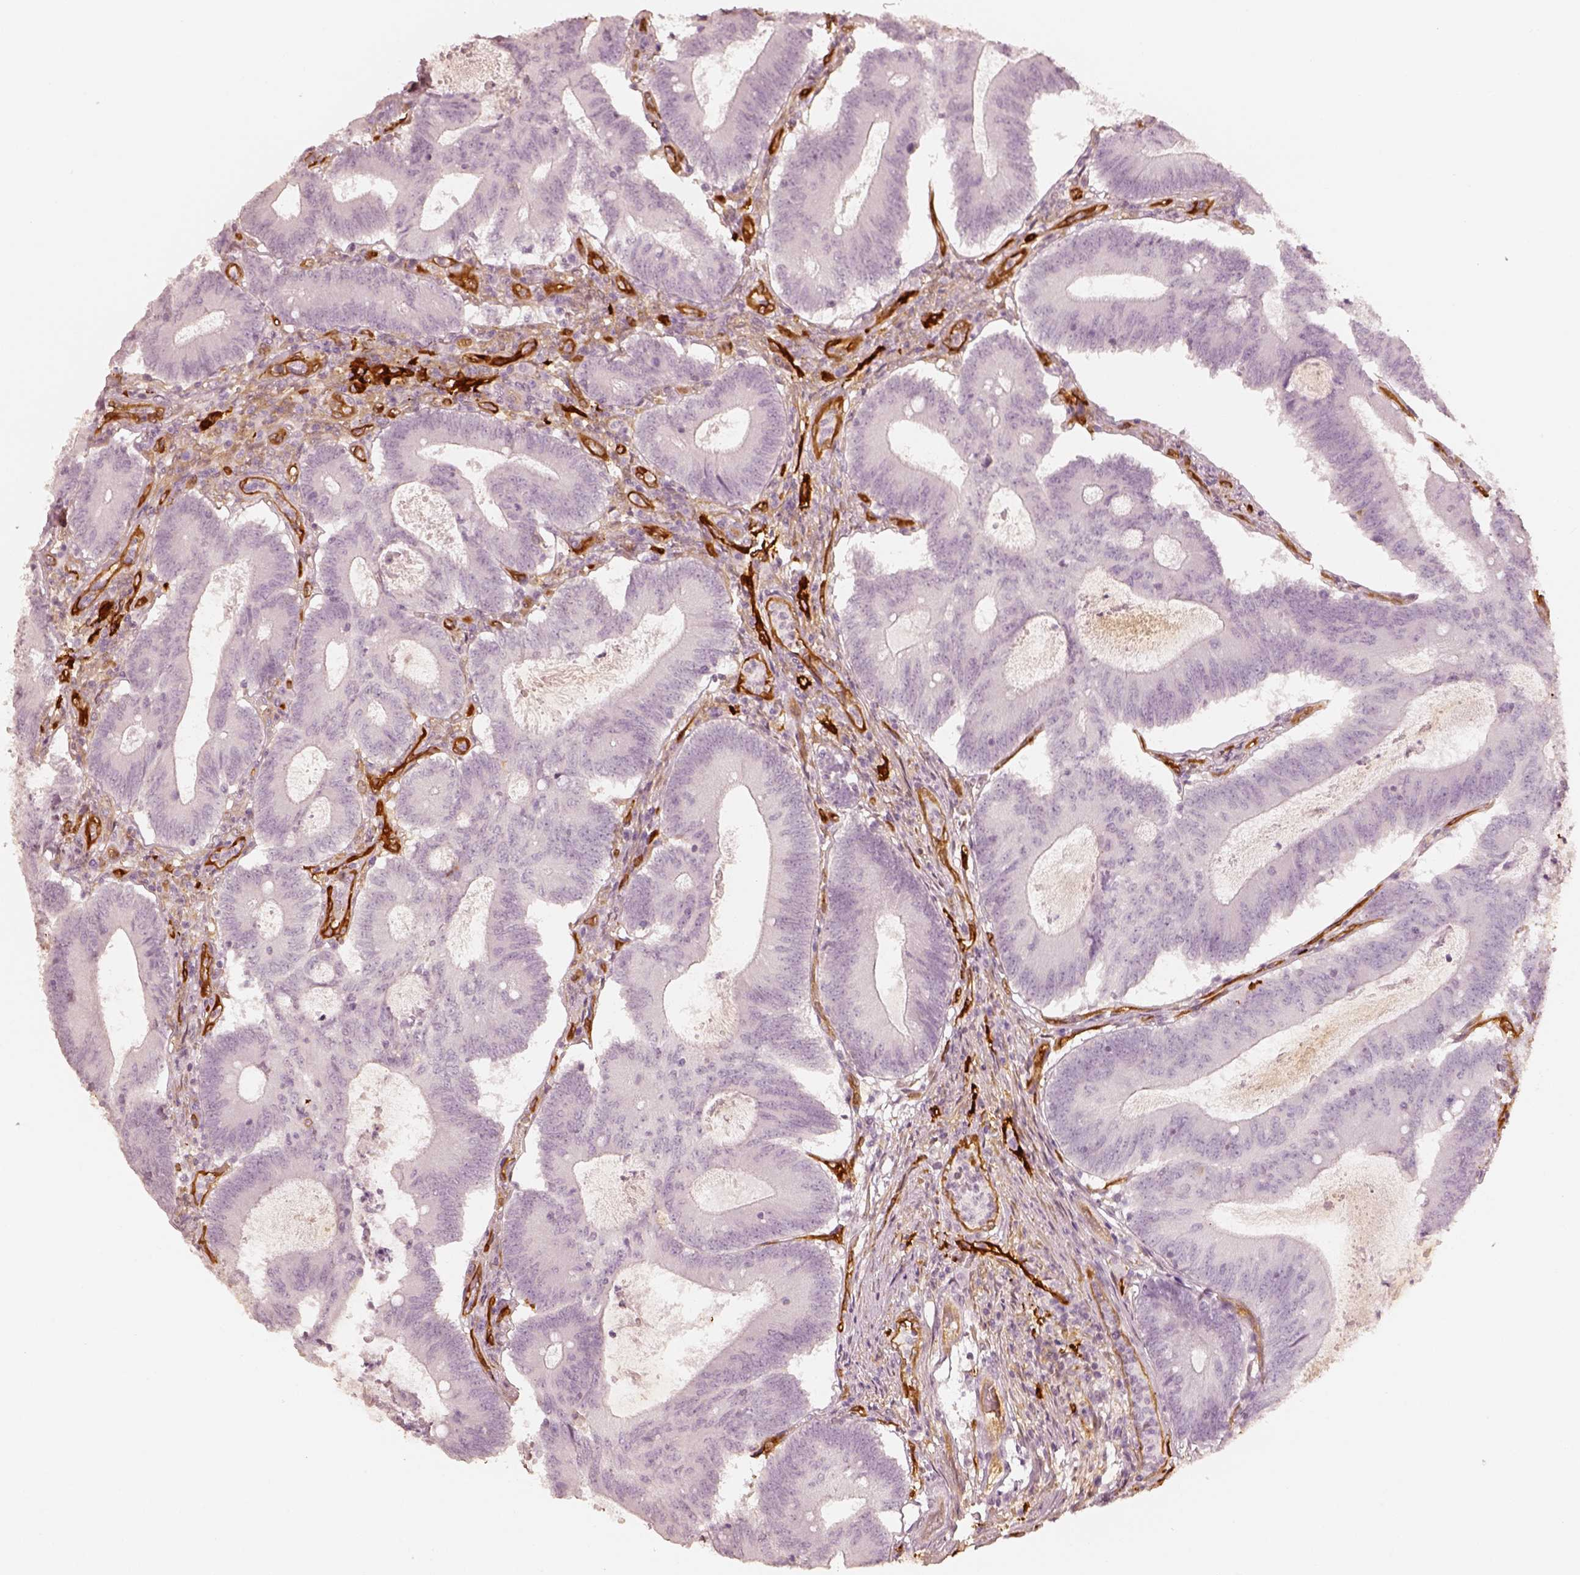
{"staining": {"intensity": "negative", "quantity": "none", "location": "none"}, "tissue": "colorectal cancer", "cell_type": "Tumor cells", "image_type": "cancer", "snomed": [{"axis": "morphology", "description": "Adenocarcinoma, NOS"}, {"axis": "topography", "description": "Colon"}], "caption": "Immunohistochemistry (IHC) histopathology image of colorectal cancer stained for a protein (brown), which exhibits no positivity in tumor cells. The staining is performed using DAB brown chromogen with nuclei counter-stained in using hematoxylin.", "gene": "FSCN1", "patient": {"sex": "female", "age": 70}}